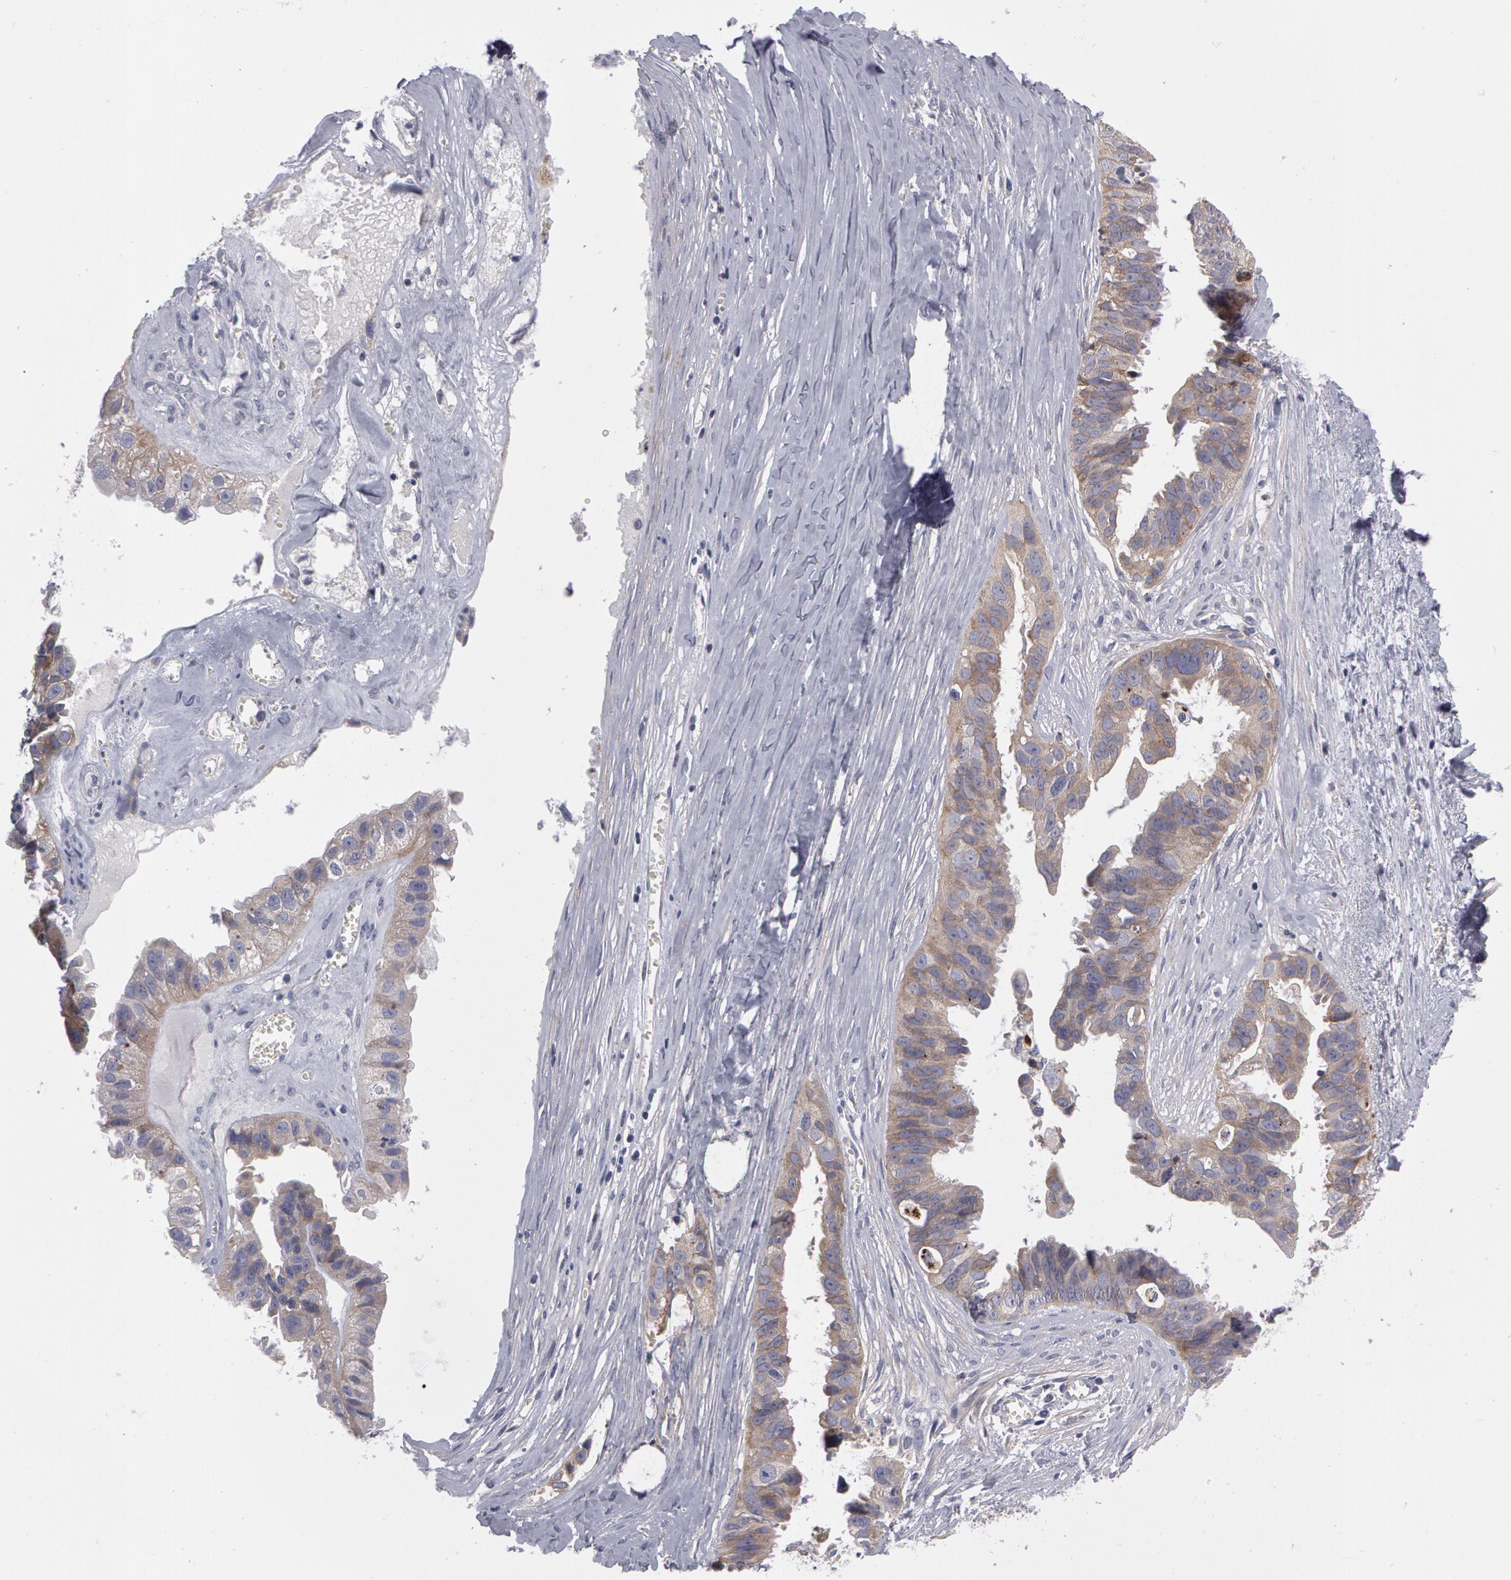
{"staining": {"intensity": "weak", "quantity": ">75%", "location": "cytoplasmic/membranous"}, "tissue": "ovarian cancer", "cell_type": "Tumor cells", "image_type": "cancer", "snomed": [{"axis": "morphology", "description": "Carcinoma, endometroid"}, {"axis": "topography", "description": "Ovary"}], "caption": "An image of human ovarian cancer (endometroid carcinoma) stained for a protein exhibits weak cytoplasmic/membranous brown staining in tumor cells.", "gene": "ERBB2", "patient": {"sex": "female", "age": 85}}